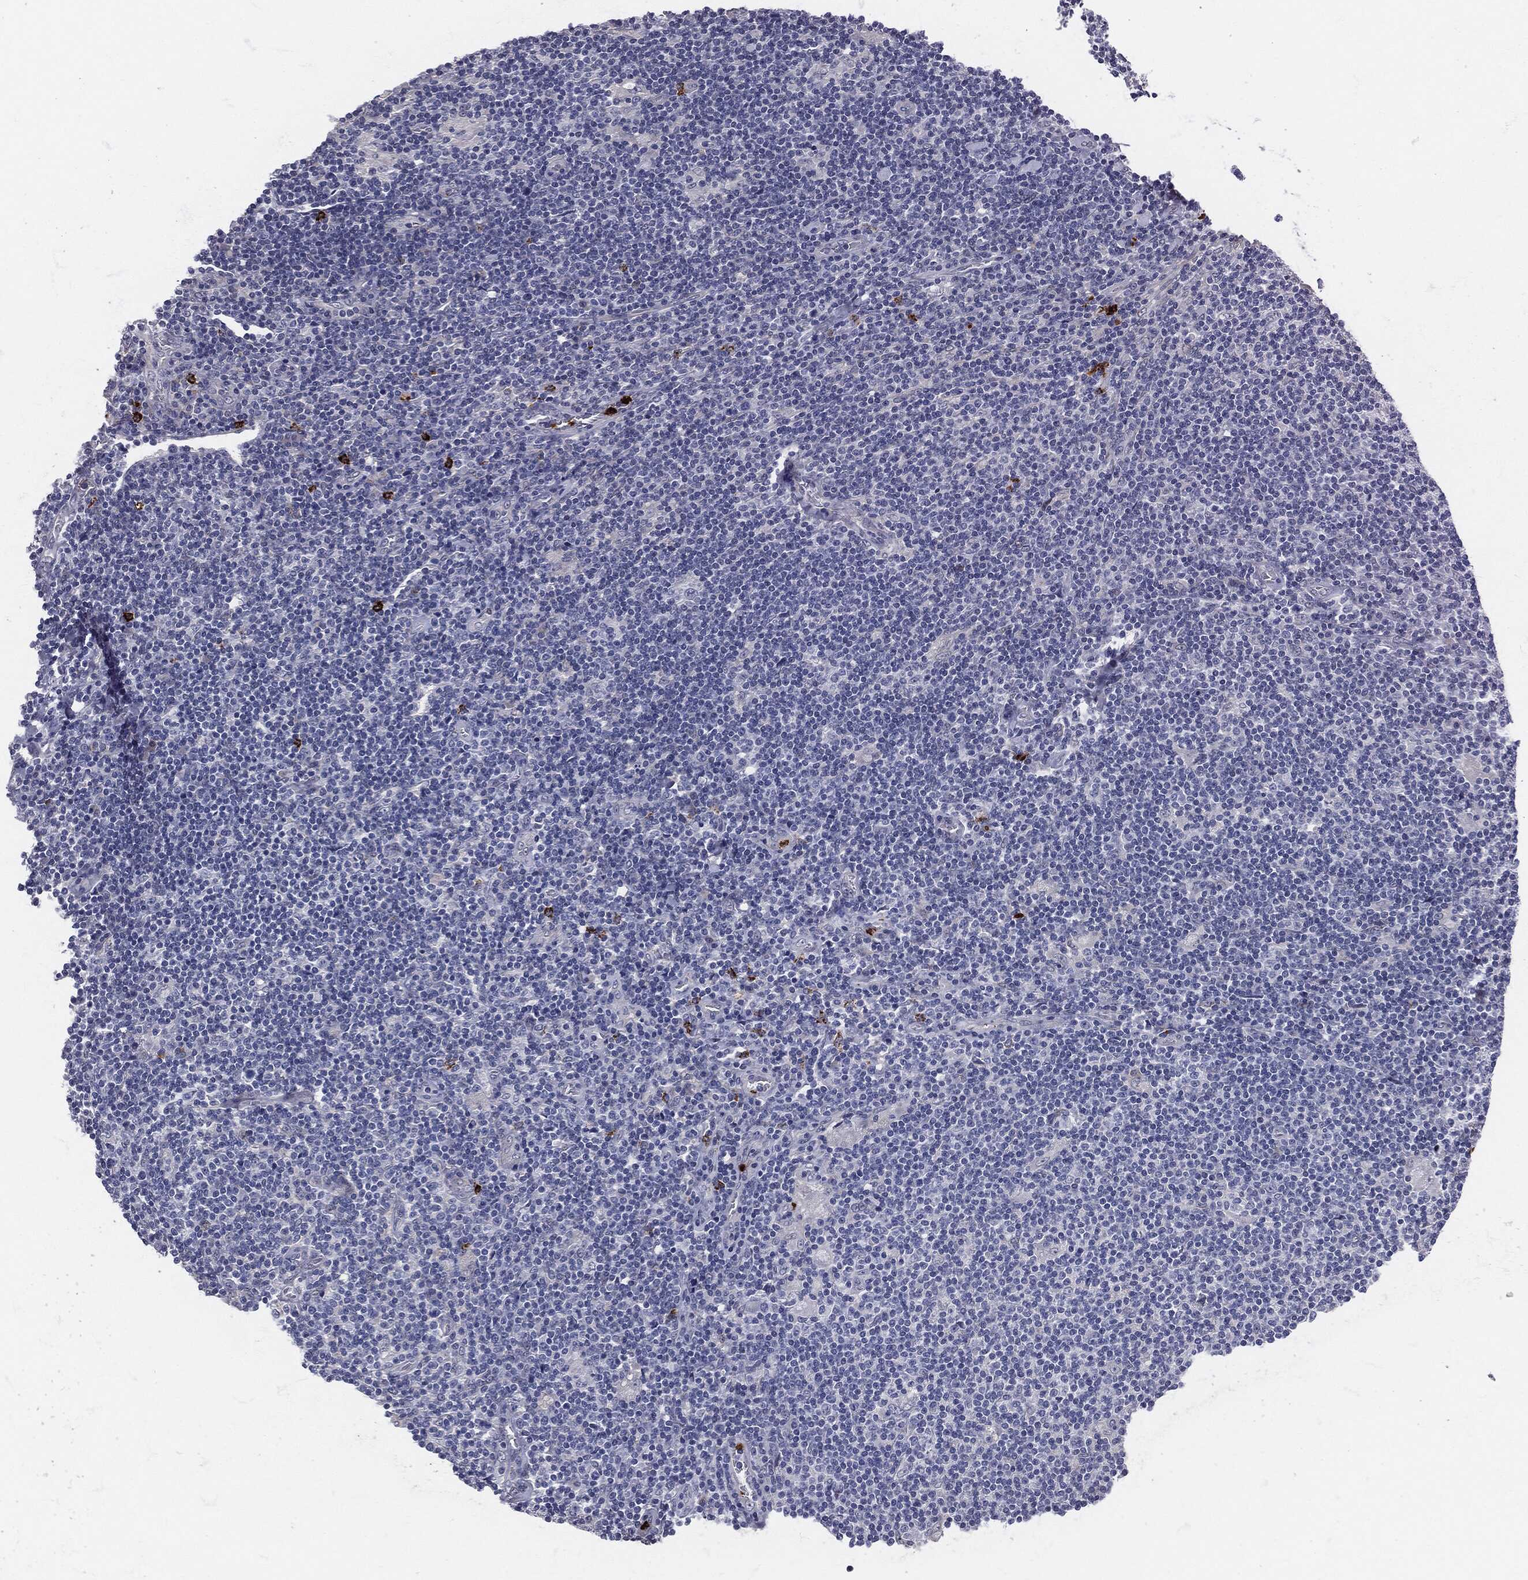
{"staining": {"intensity": "negative", "quantity": "none", "location": "none"}, "tissue": "lymphoma", "cell_type": "Tumor cells", "image_type": "cancer", "snomed": [{"axis": "morphology", "description": "Hodgkin's disease, NOS"}, {"axis": "topography", "description": "Lymph node"}], "caption": "DAB (3,3'-diaminobenzidine) immunohistochemical staining of lymphoma reveals no significant expression in tumor cells. (IHC, brightfield microscopy, high magnification).", "gene": "MPO", "patient": {"sex": "male", "age": 40}}